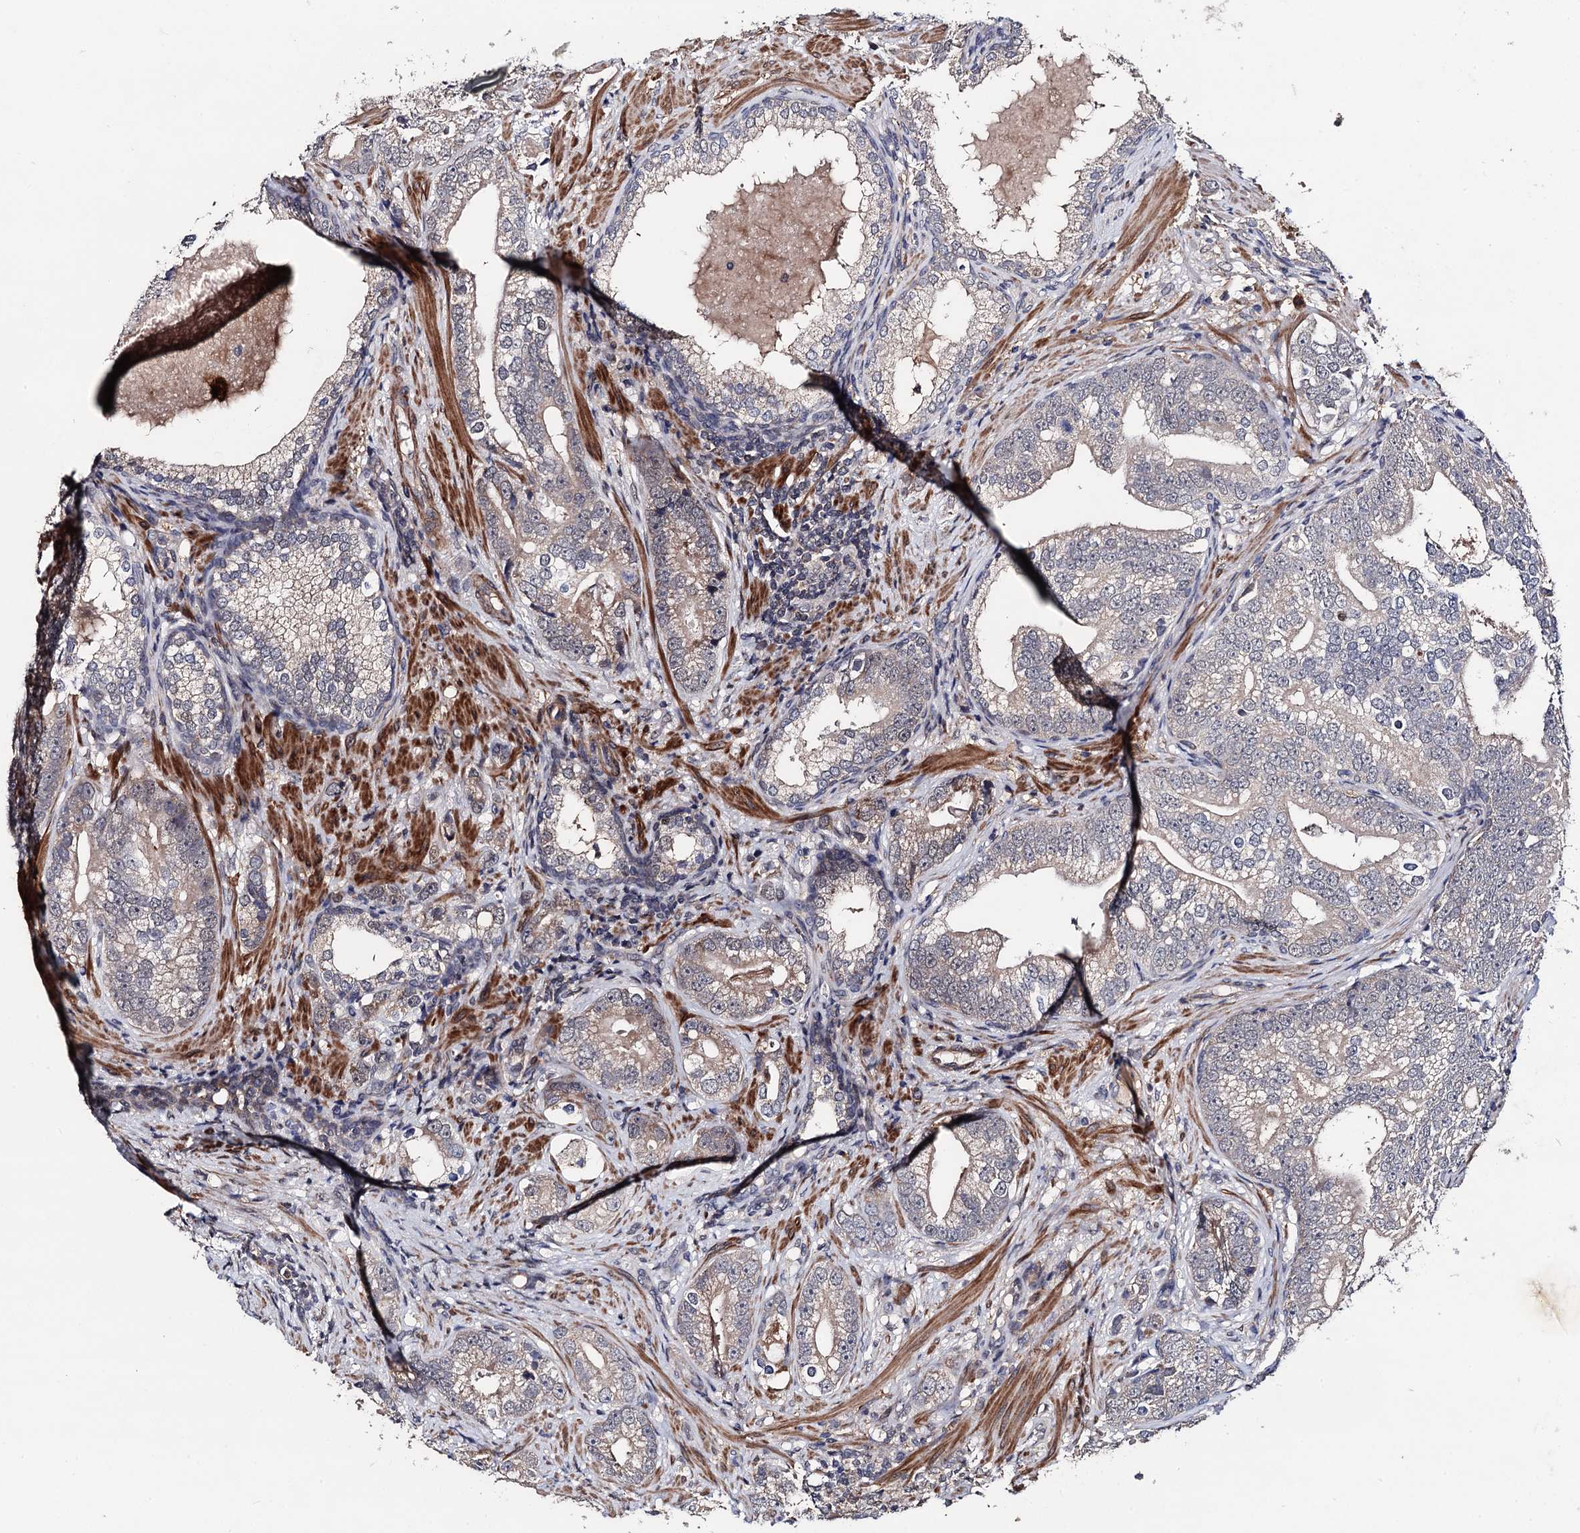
{"staining": {"intensity": "weak", "quantity": "25%-75%", "location": "cytoplasmic/membranous"}, "tissue": "prostate cancer", "cell_type": "Tumor cells", "image_type": "cancer", "snomed": [{"axis": "morphology", "description": "Adenocarcinoma, High grade"}, {"axis": "topography", "description": "Prostate"}], "caption": "The histopathology image shows immunohistochemical staining of prostate high-grade adenocarcinoma. There is weak cytoplasmic/membranous expression is appreciated in approximately 25%-75% of tumor cells.", "gene": "PPTC7", "patient": {"sex": "male", "age": 75}}